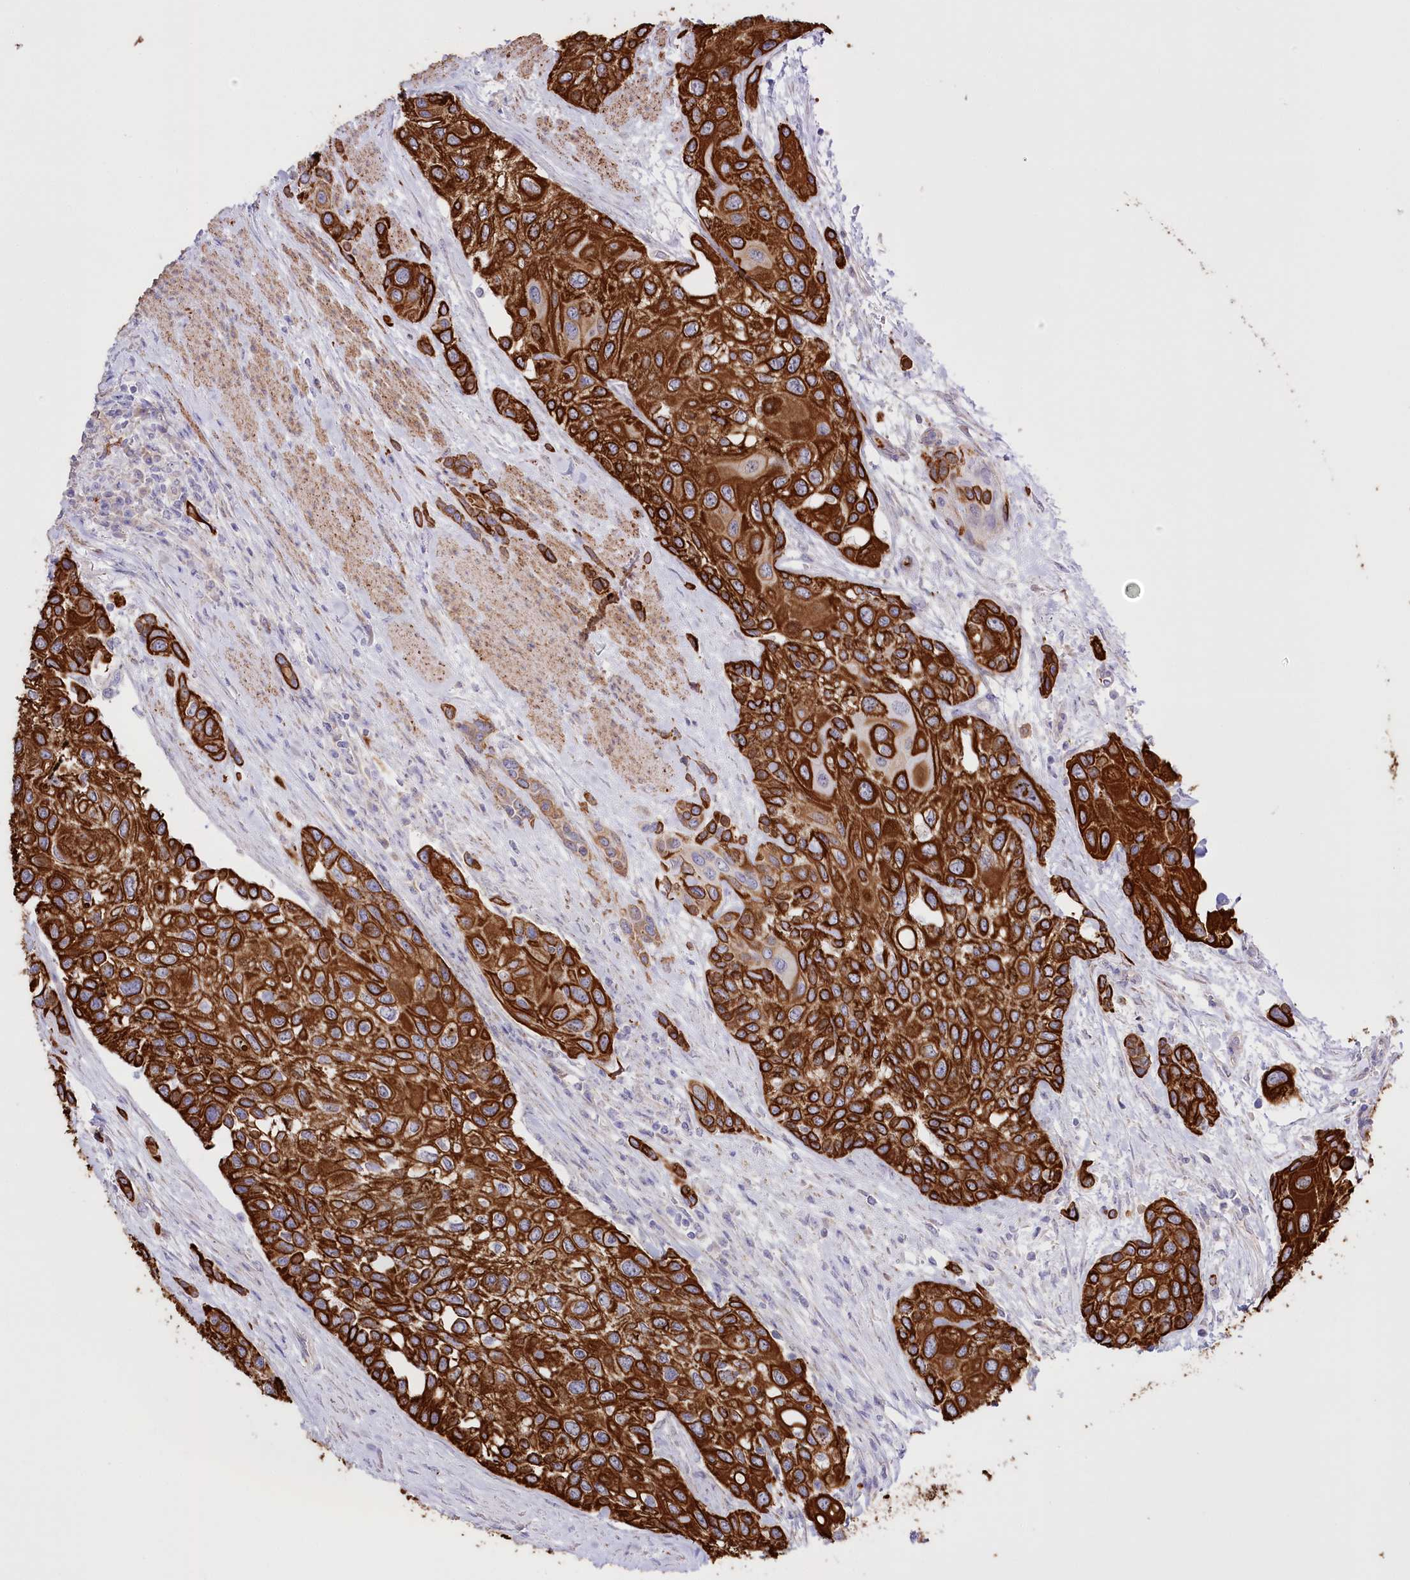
{"staining": {"intensity": "strong", "quantity": ">75%", "location": "cytoplasmic/membranous"}, "tissue": "urothelial cancer", "cell_type": "Tumor cells", "image_type": "cancer", "snomed": [{"axis": "morphology", "description": "Normal tissue, NOS"}, {"axis": "morphology", "description": "Urothelial carcinoma, High grade"}, {"axis": "topography", "description": "Vascular tissue"}, {"axis": "topography", "description": "Urinary bladder"}], "caption": "Brown immunohistochemical staining in human urothelial cancer exhibits strong cytoplasmic/membranous staining in about >75% of tumor cells.", "gene": "SLC39A10", "patient": {"sex": "female", "age": 56}}